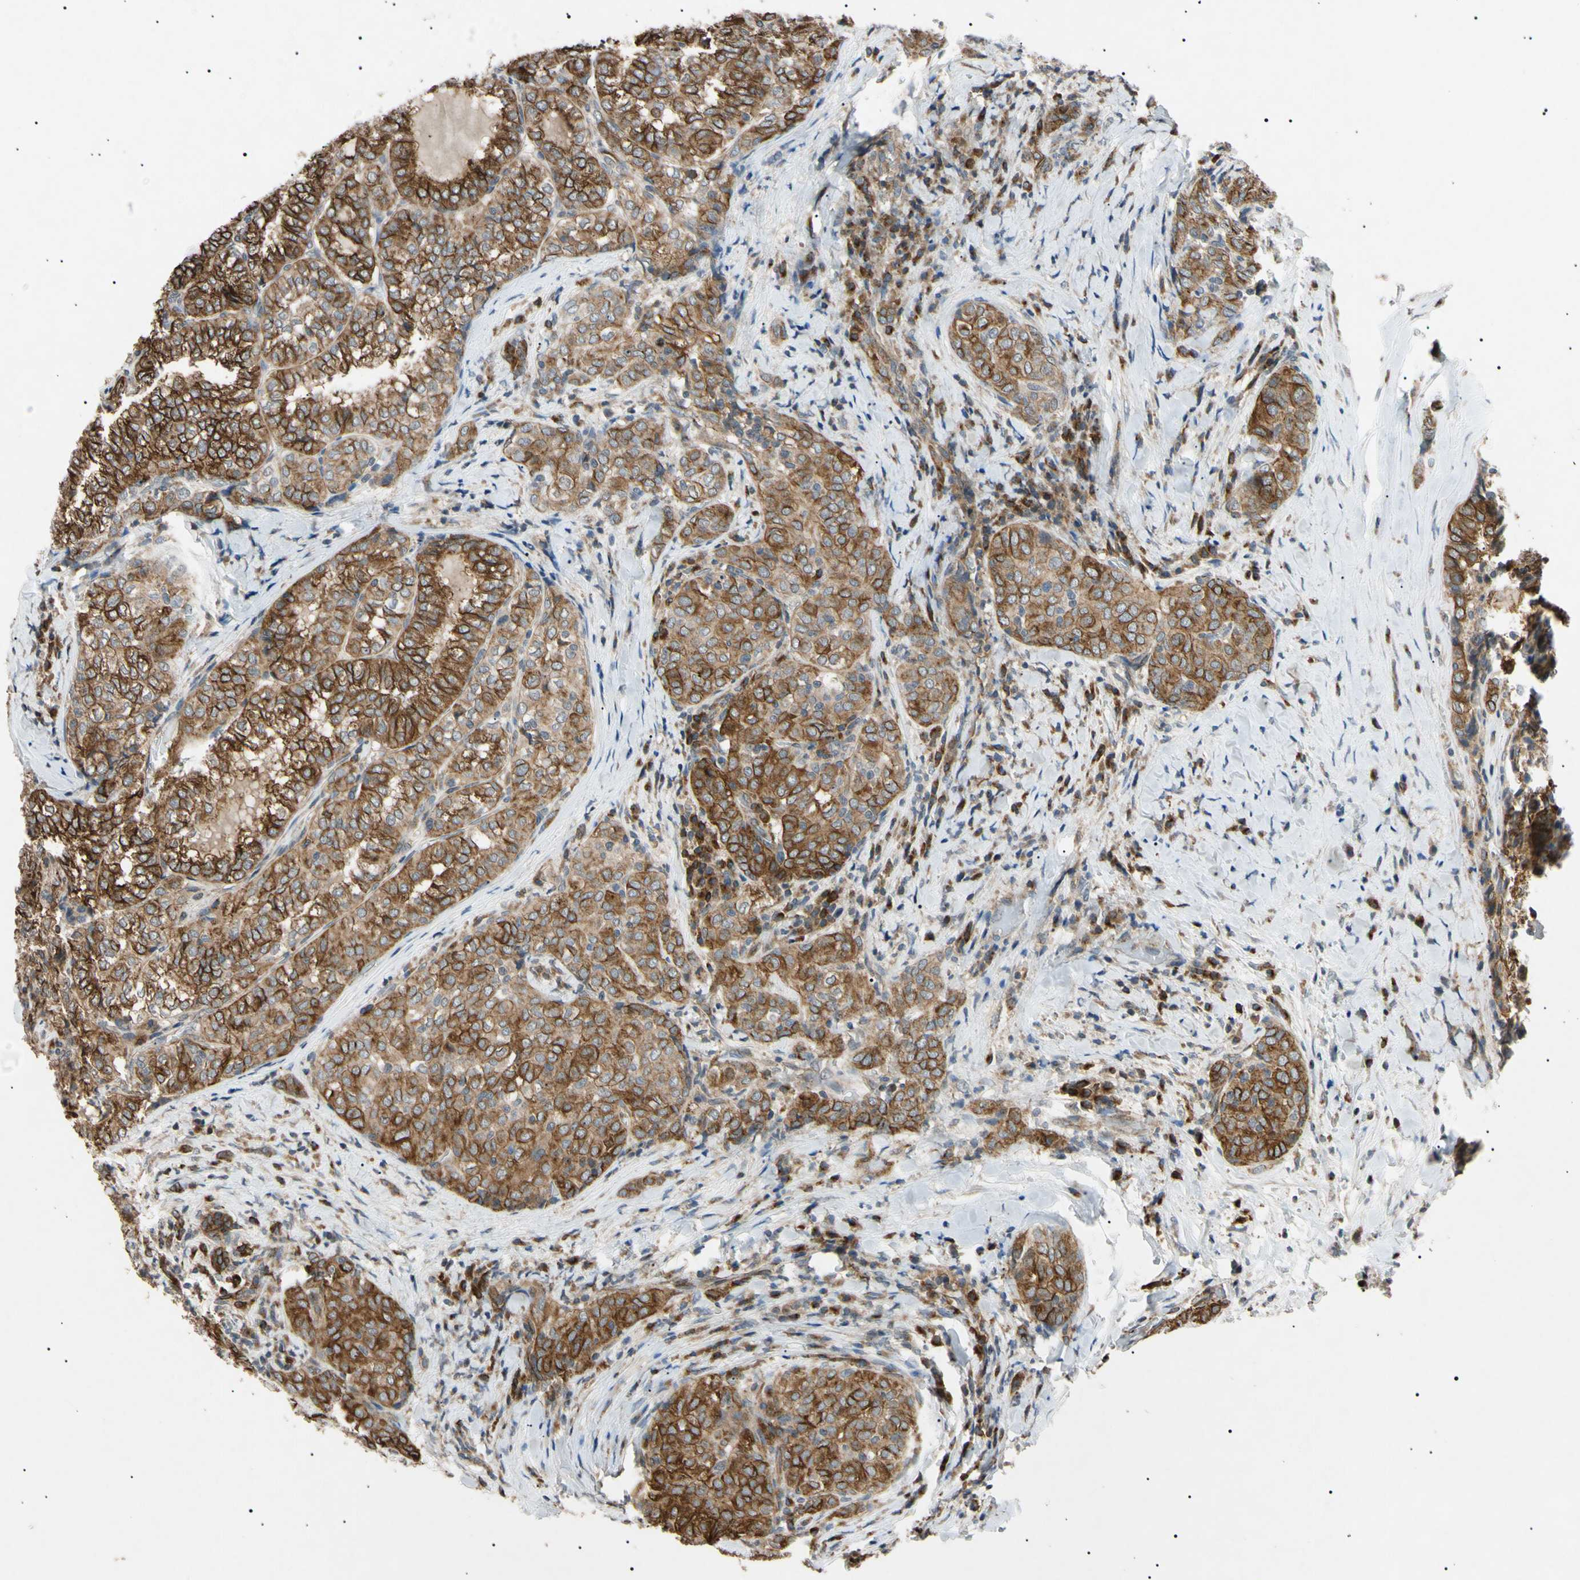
{"staining": {"intensity": "moderate", "quantity": ">75%", "location": "cytoplasmic/membranous,nuclear"}, "tissue": "thyroid cancer", "cell_type": "Tumor cells", "image_type": "cancer", "snomed": [{"axis": "morphology", "description": "Normal tissue, NOS"}, {"axis": "morphology", "description": "Papillary adenocarcinoma, NOS"}, {"axis": "topography", "description": "Thyroid gland"}], "caption": "Thyroid cancer was stained to show a protein in brown. There is medium levels of moderate cytoplasmic/membranous and nuclear positivity in approximately >75% of tumor cells.", "gene": "TUBB4A", "patient": {"sex": "female", "age": 30}}